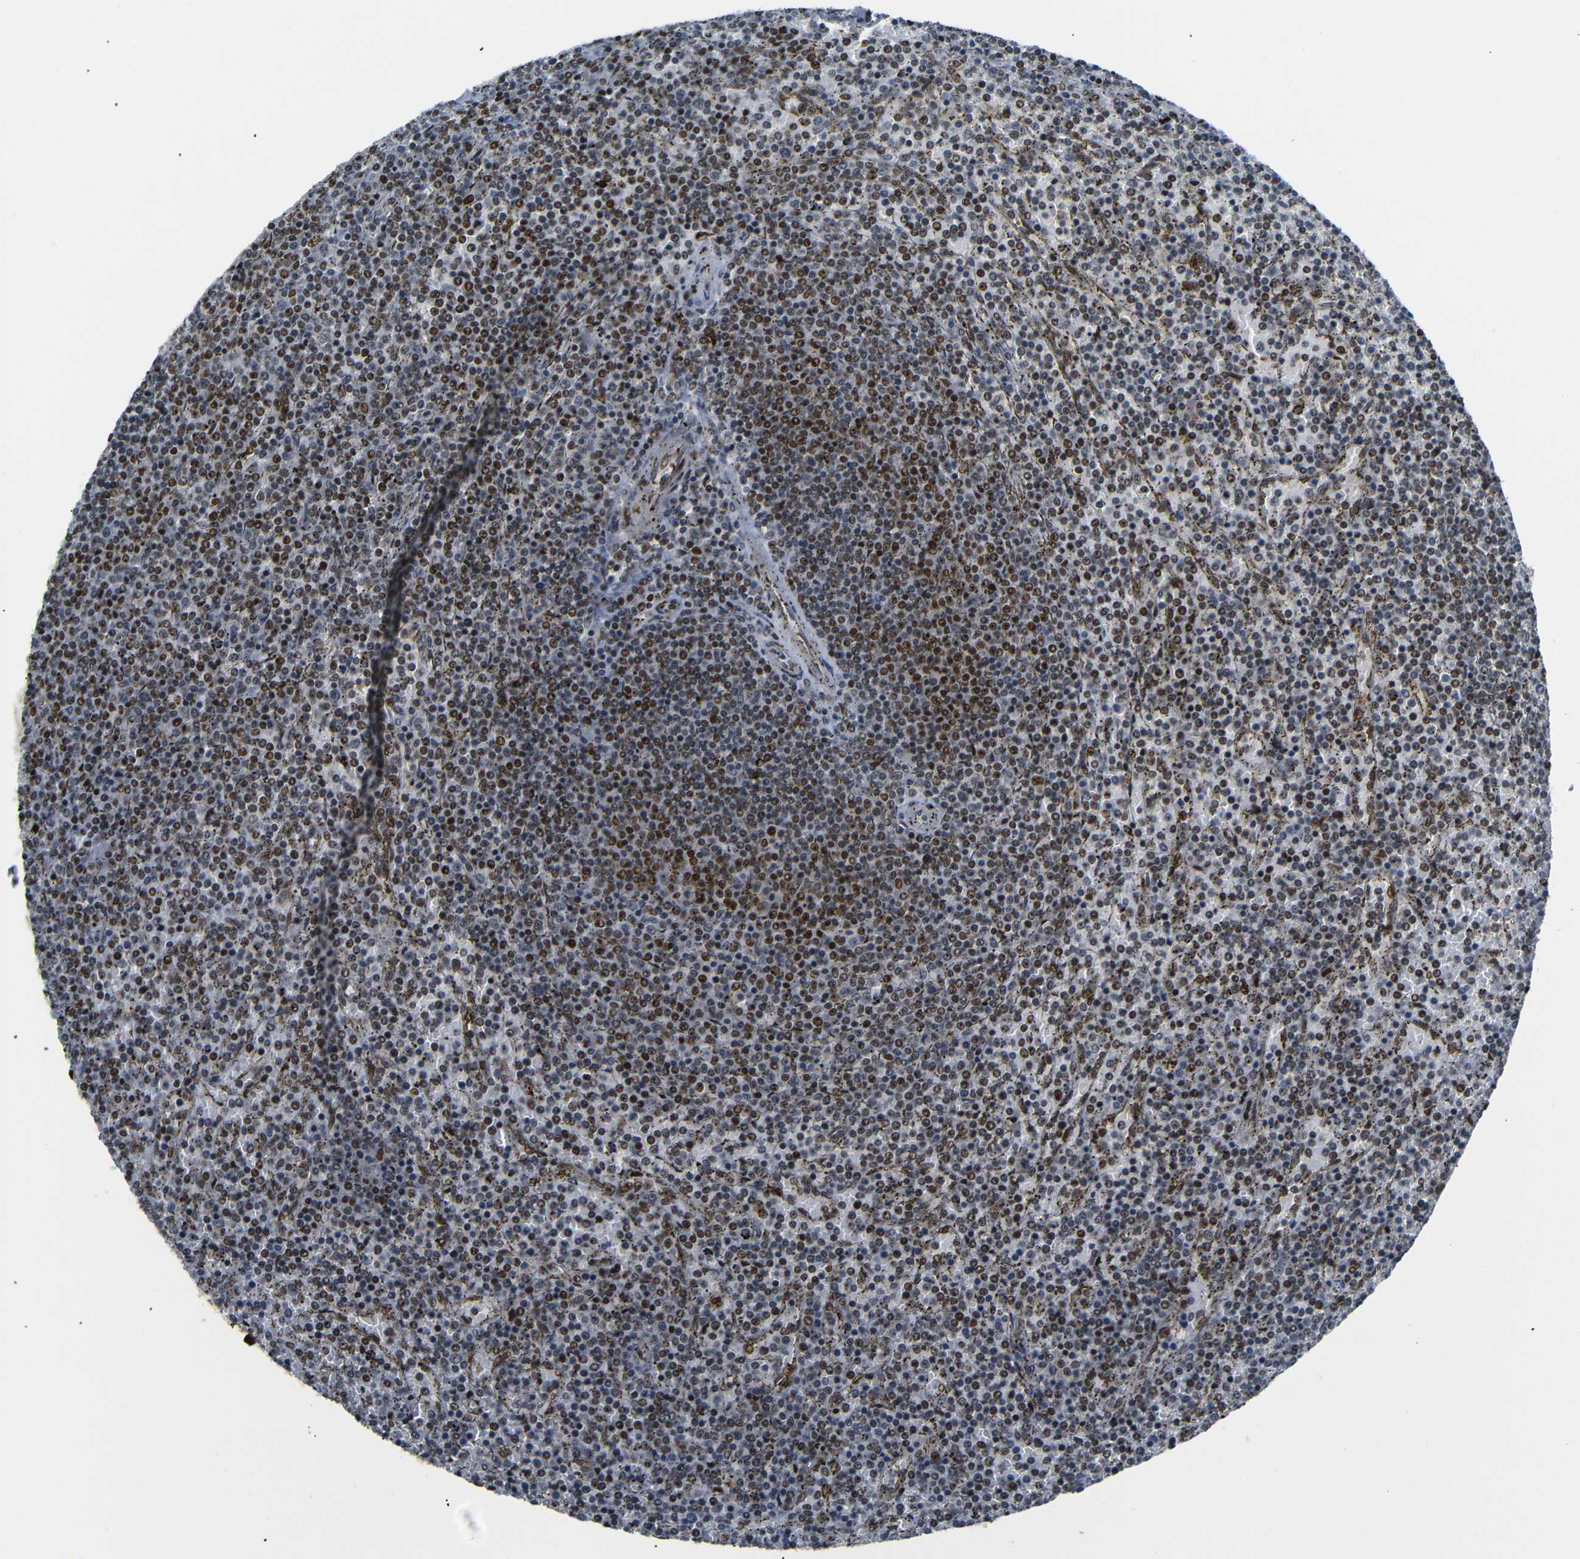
{"staining": {"intensity": "strong", "quantity": ">75%", "location": "nuclear"}, "tissue": "lymphoma", "cell_type": "Tumor cells", "image_type": "cancer", "snomed": [{"axis": "morphology", "description": "Malignant lymphoma, non-Hodgkin's type, Low grade"}, {"axis": "topography", "description": "Spleen"}], "caption": "Tumor cells show high levels of strong nuclear positivity in about >75% of cells in lymphoma.", "gene": "SETDB2", "patient": {"sex": "female", "age": 77}}